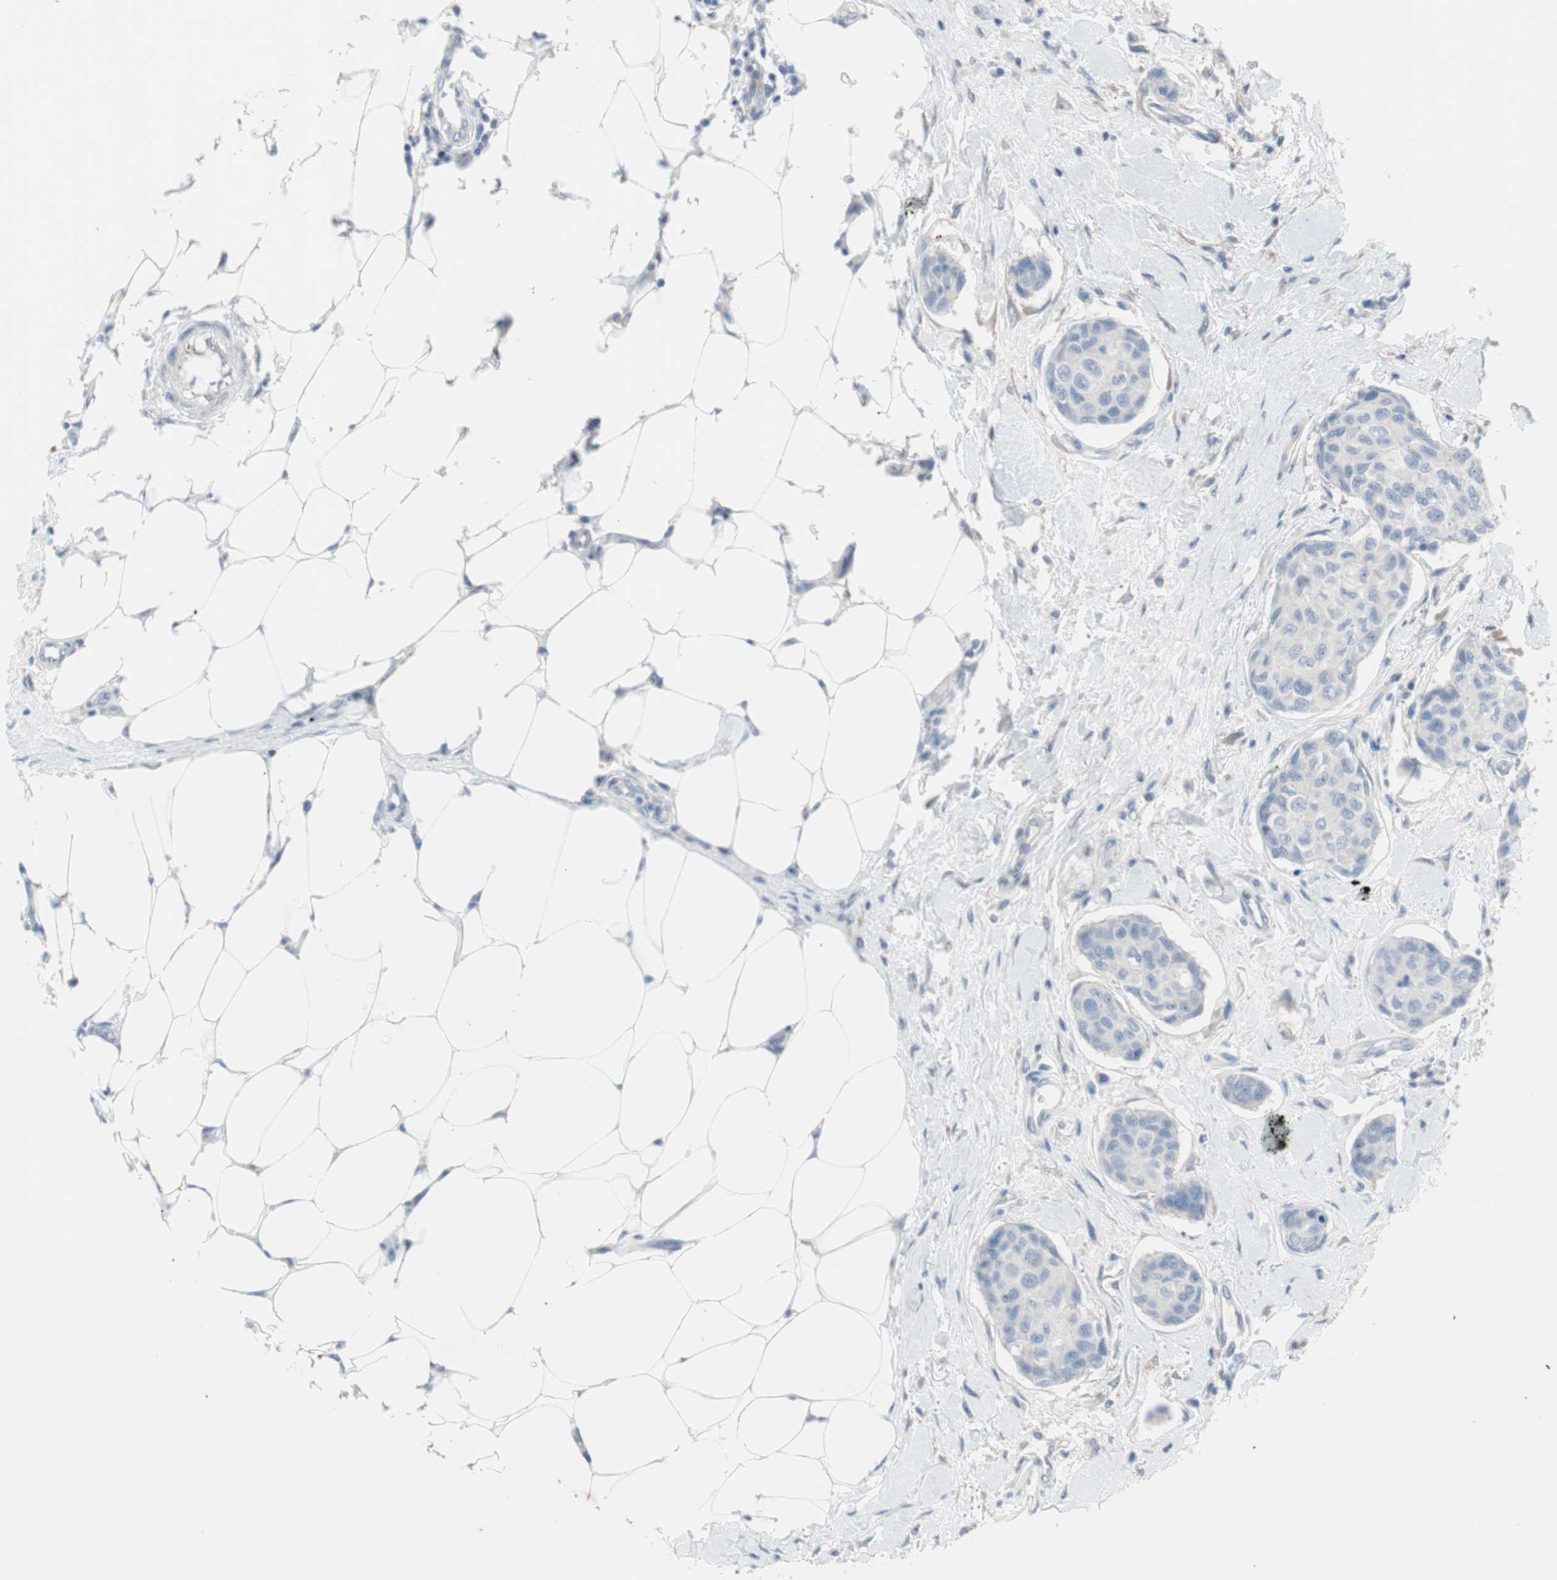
{"staining": {"intensity": "negative", "quantity": "none", "location": "none"}, "tissue": "breast cancer", "cell_type": "Tumor cells", "image_type": "cancer", "snomed": [{"axis": "morphology", "description": "Duct carcinoma"}, {"axis": "topography", "description": "Breast"}], "caption": "Micrograph shows no significant protein expression in tumor cells of breast cancer. (Brightfield microscopy of DAB (3,3'-diaminobenzidine) immunohistochemistry at high magnification).", "gene": "ULBP1", "patient": {"sex": "female", "age": 80}}